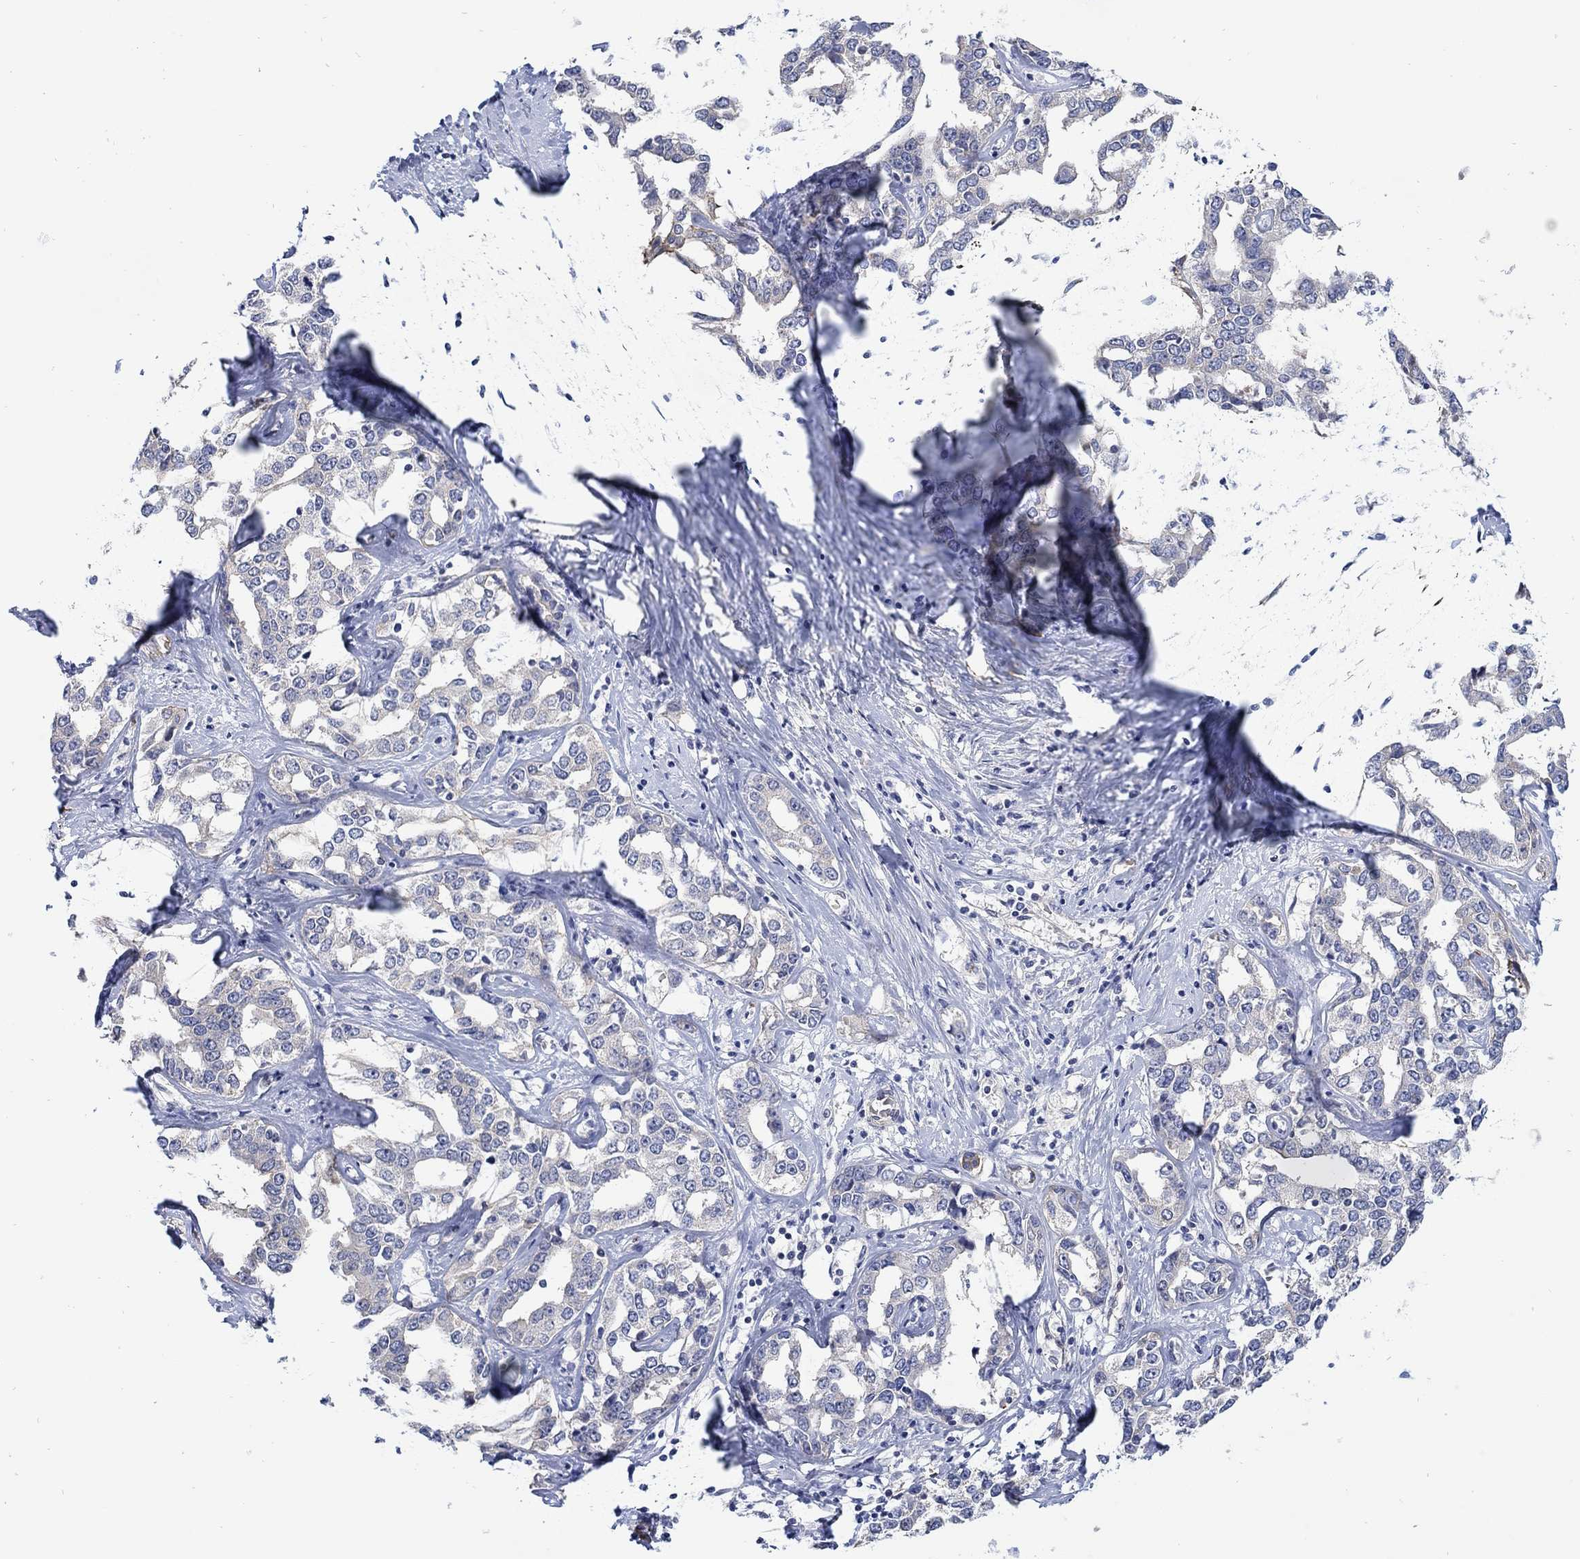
{"staining": {"intensity": "negative", "quantity": "none", "location": "none"}, "tissue": "liver cancer", "cell_type": "Tumor cells", "image_type": "cancer", "snomed": [{"axis": "morphology", "description": "Cholangiocarcinoma"}, {"axis": "topography", "description": "Liver"}], "caption": "DAB (3,3'-diaminobenzidine) immunohistochemical staining of cholangiocarcinoma (liver) displays no significant staining in tumor cells.", "gene": "SCN7A", "patient": {"sex": "male", "age": 59}}